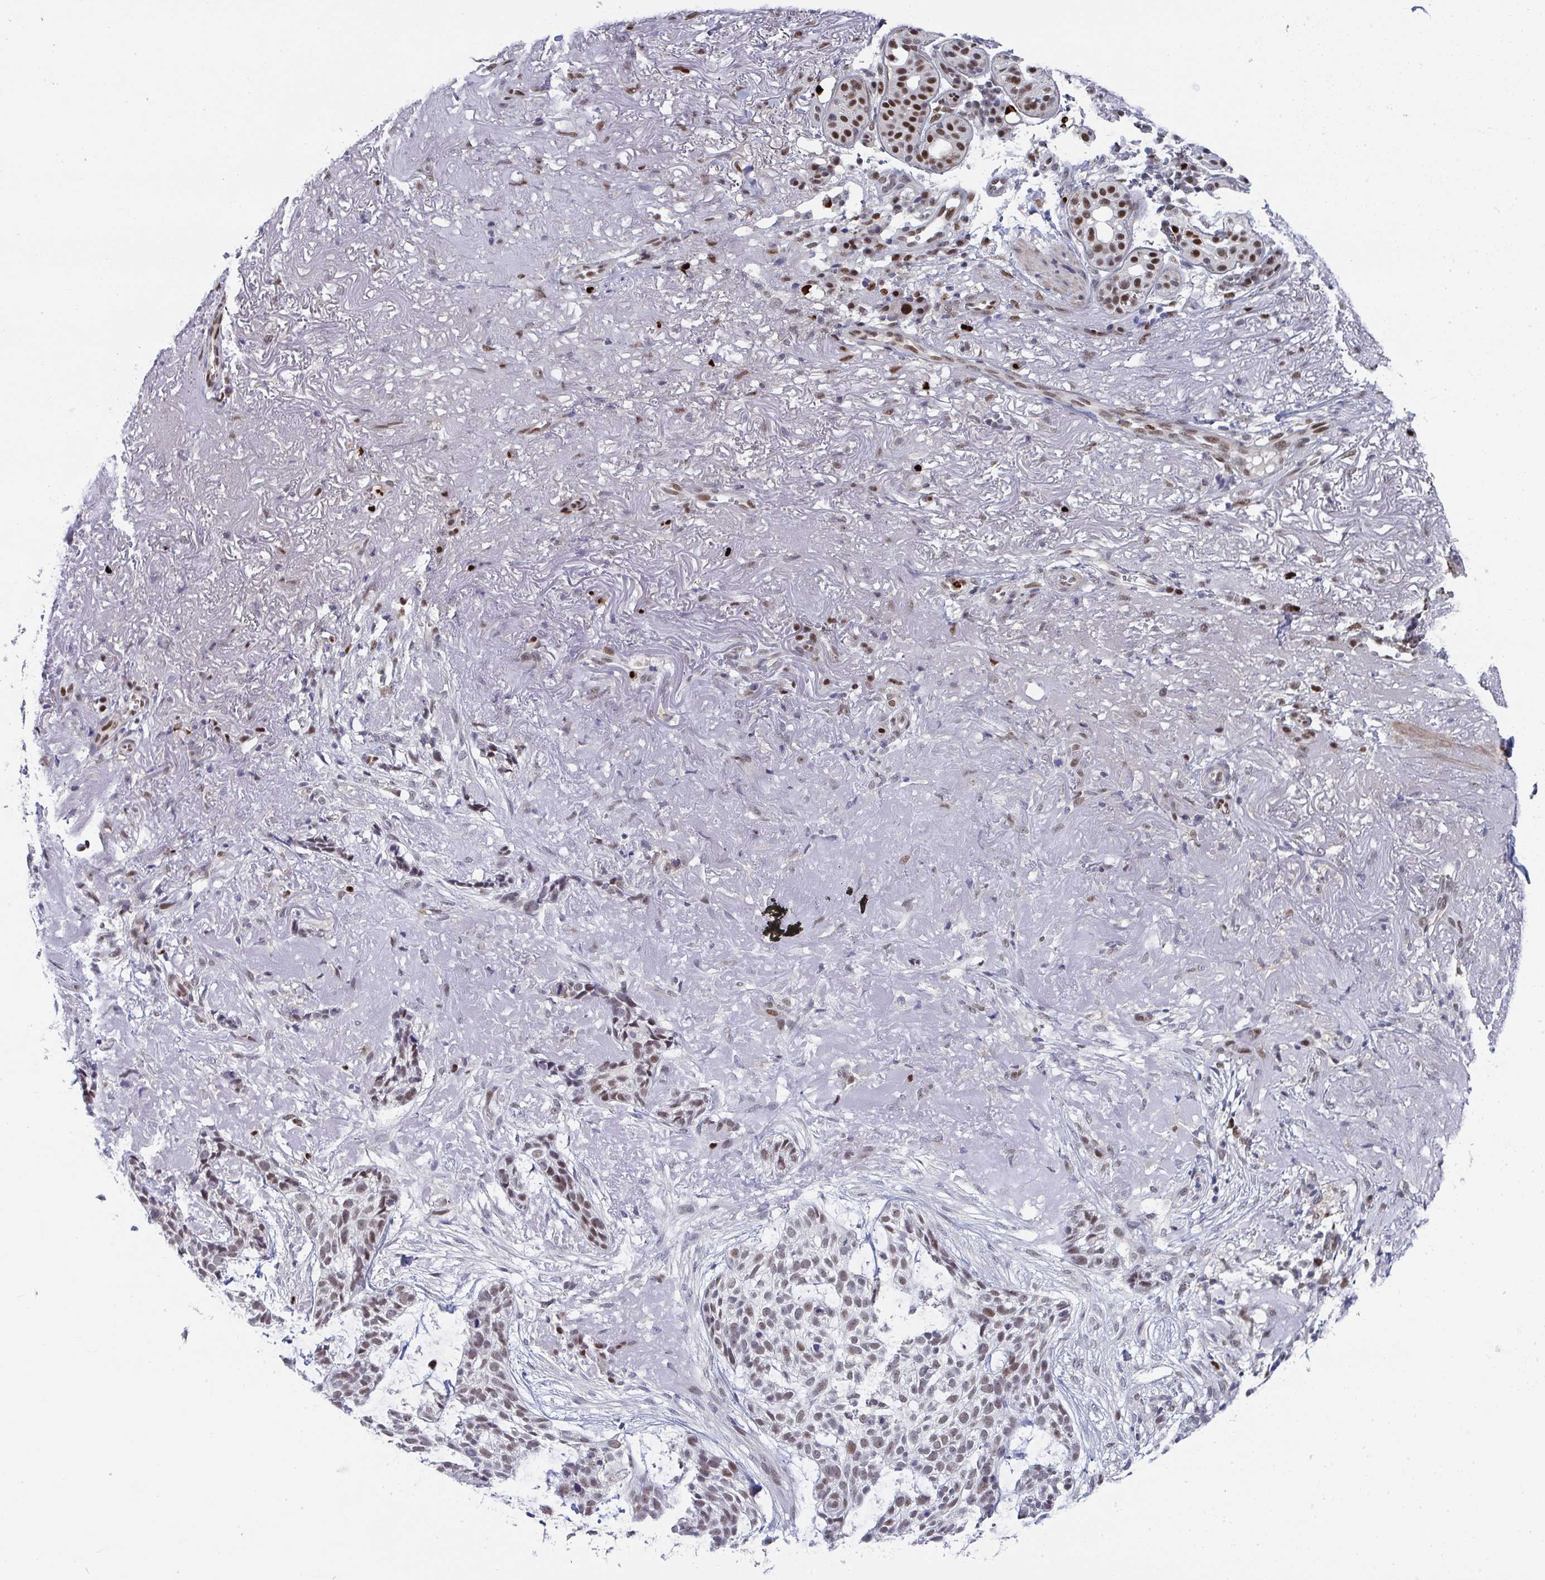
{"staining": {"intensity": "weak", "quantity": ">75%", "location": "nuclear"}, "tissue": "skin cancer", "cell_type": "Tumor cells", "image_type": "cancer", "snomed": [{"axis": "morphology", "description": "Basal cell carcinoma"}, {"axis": "topography", "description": "Skin"}, {"axis": "topography", "description": "Skin of face"}], "caption": "Tumor cells reveal low levels of weak nuclear staining in about >75% of cells in human skin cancer.", "gene": "JDP2", "patient": {"sex": "female", "age": 80}}